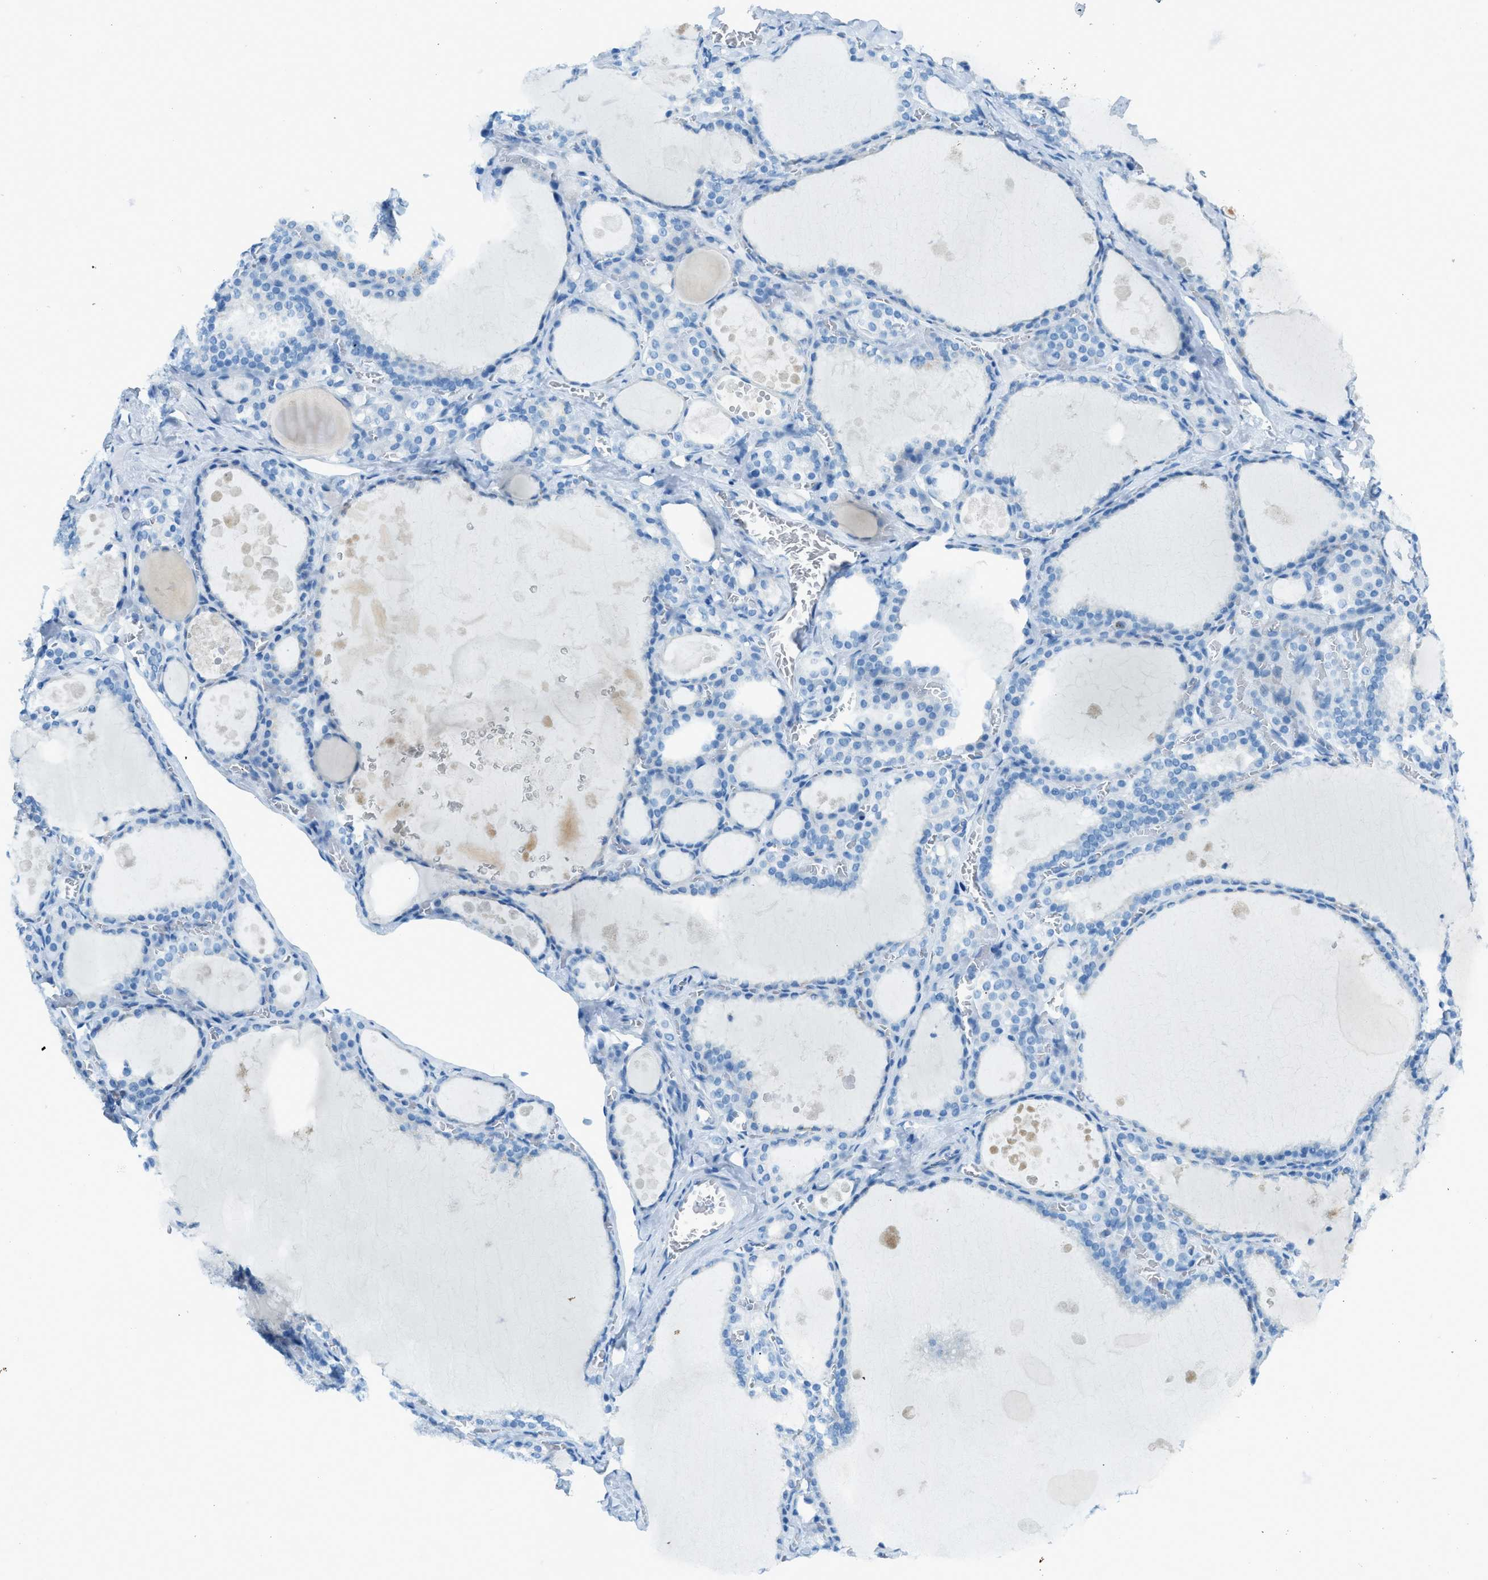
{"staining": {"intensity": "negative", "quantity": "none", "location": "none"}, "tissue": "thyroid gland", "cell_type": "Glandular cells", "image_type": "normal", "snomed": [{"axis": "morphology", "description": "Normal tissue, NOS"}, {"axis": "topography", "description": "Thyroid gland"}], "caption": "DAB (3,3'-diaminobenzidine) immunohistochemical staining of unremarkable human thyroid gland shows no significant staining in glandular cells.", "gene": "C21orf62", "patient": {"sex": "male", "age": 56}}